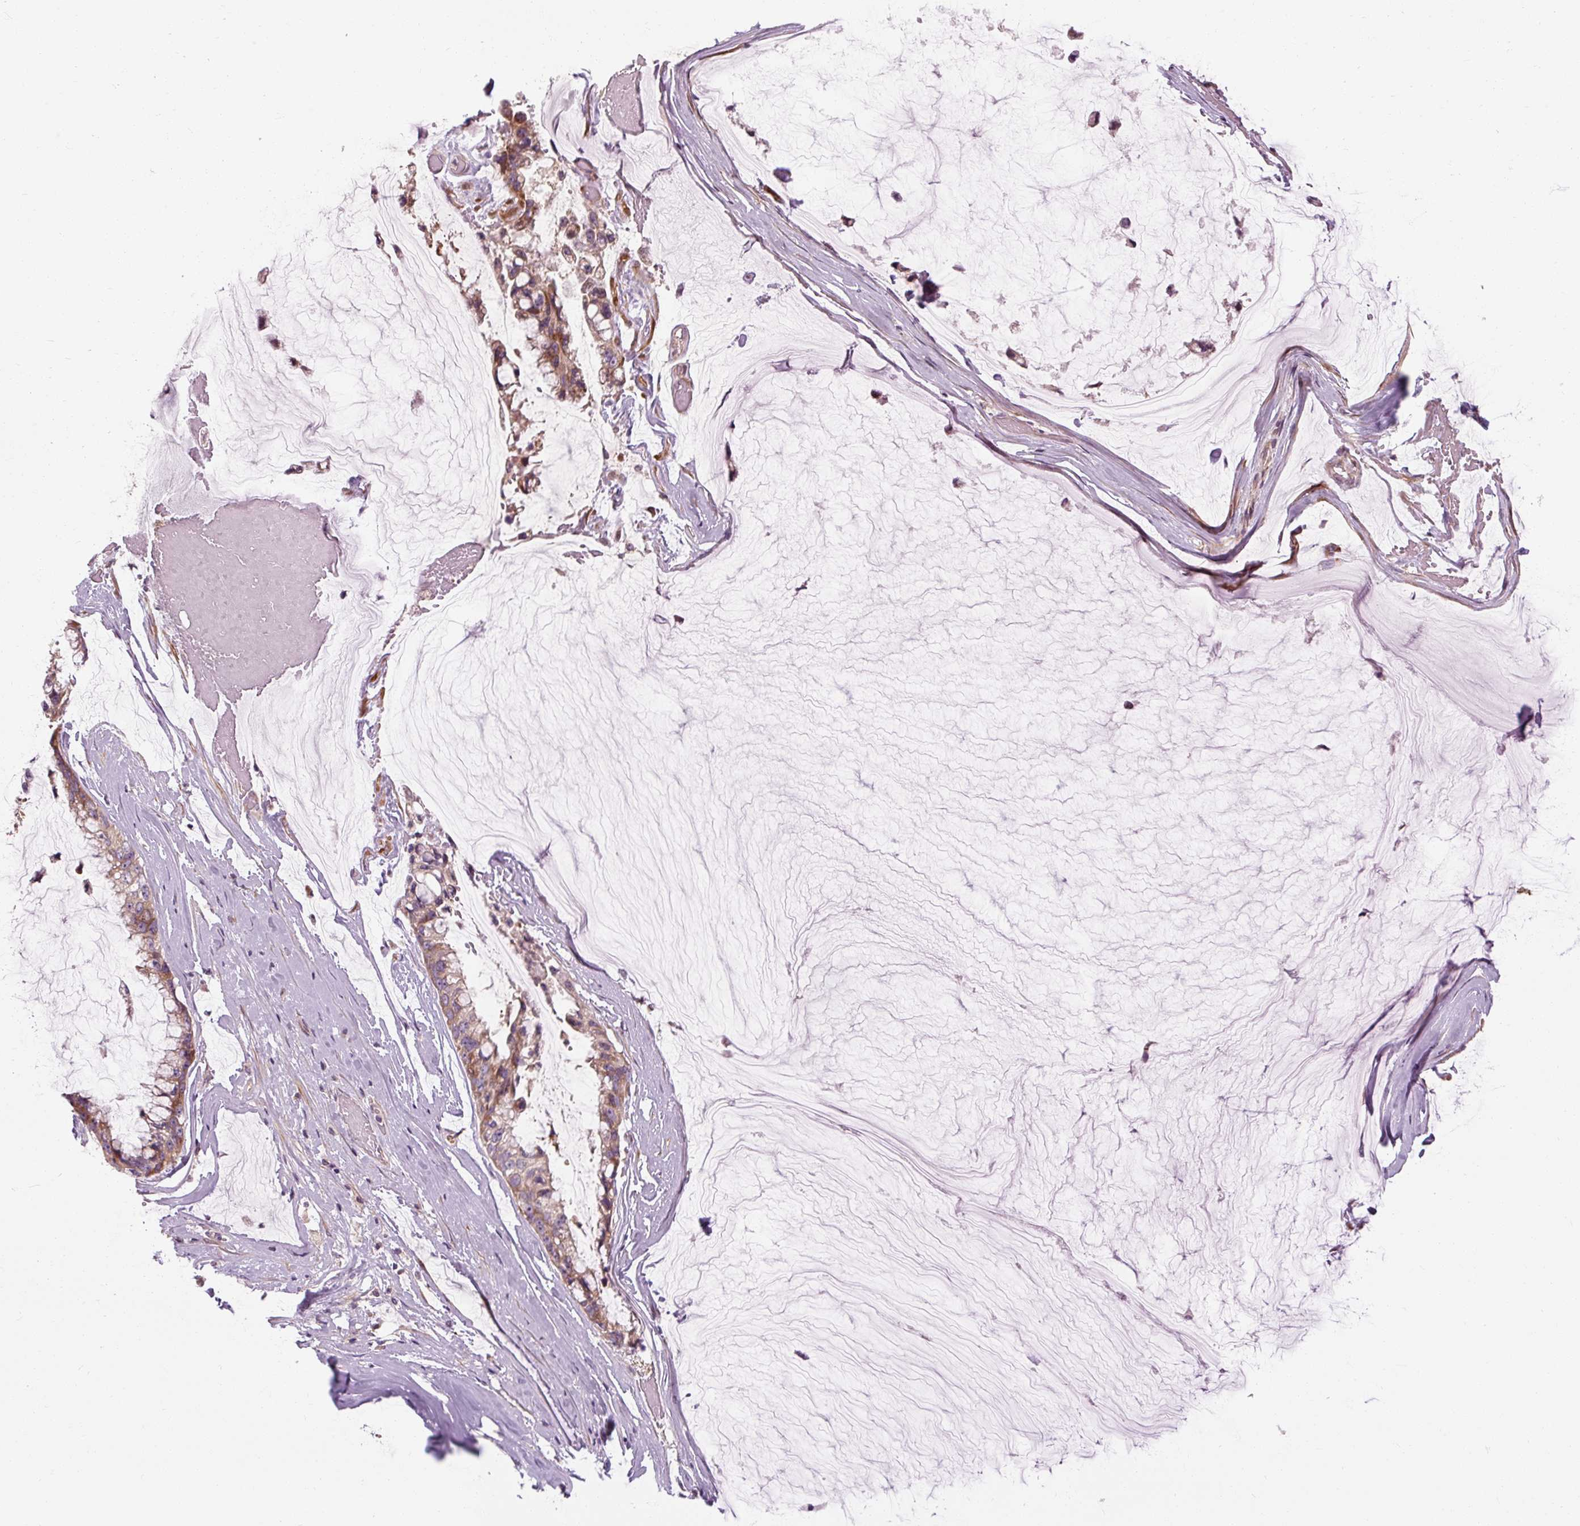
{"staining": {"intensity": "moderate", "quantity": ">75%", "location": "cytoplasmic/membranous"}, "tissue": "ovarian cancer", "cell_type": "Tumor cells", "image_type": "cancer", "snomed": [{"axis": "morphology", "description": "Cystadenocarcinoma, mucinous, NOS"}, {"axis": "topography", "description": "Ovary"}], "caption": "Approximately >75% of tumor cells in human mucinous cystadenocarcinoma (ovarian) exhibit moderate cytoplasmic/membranous protein positivity as visualized by brown immunohistochemical staining.", "gene": "PRSS48", "patient": {"sex": "female", "age": 39}}